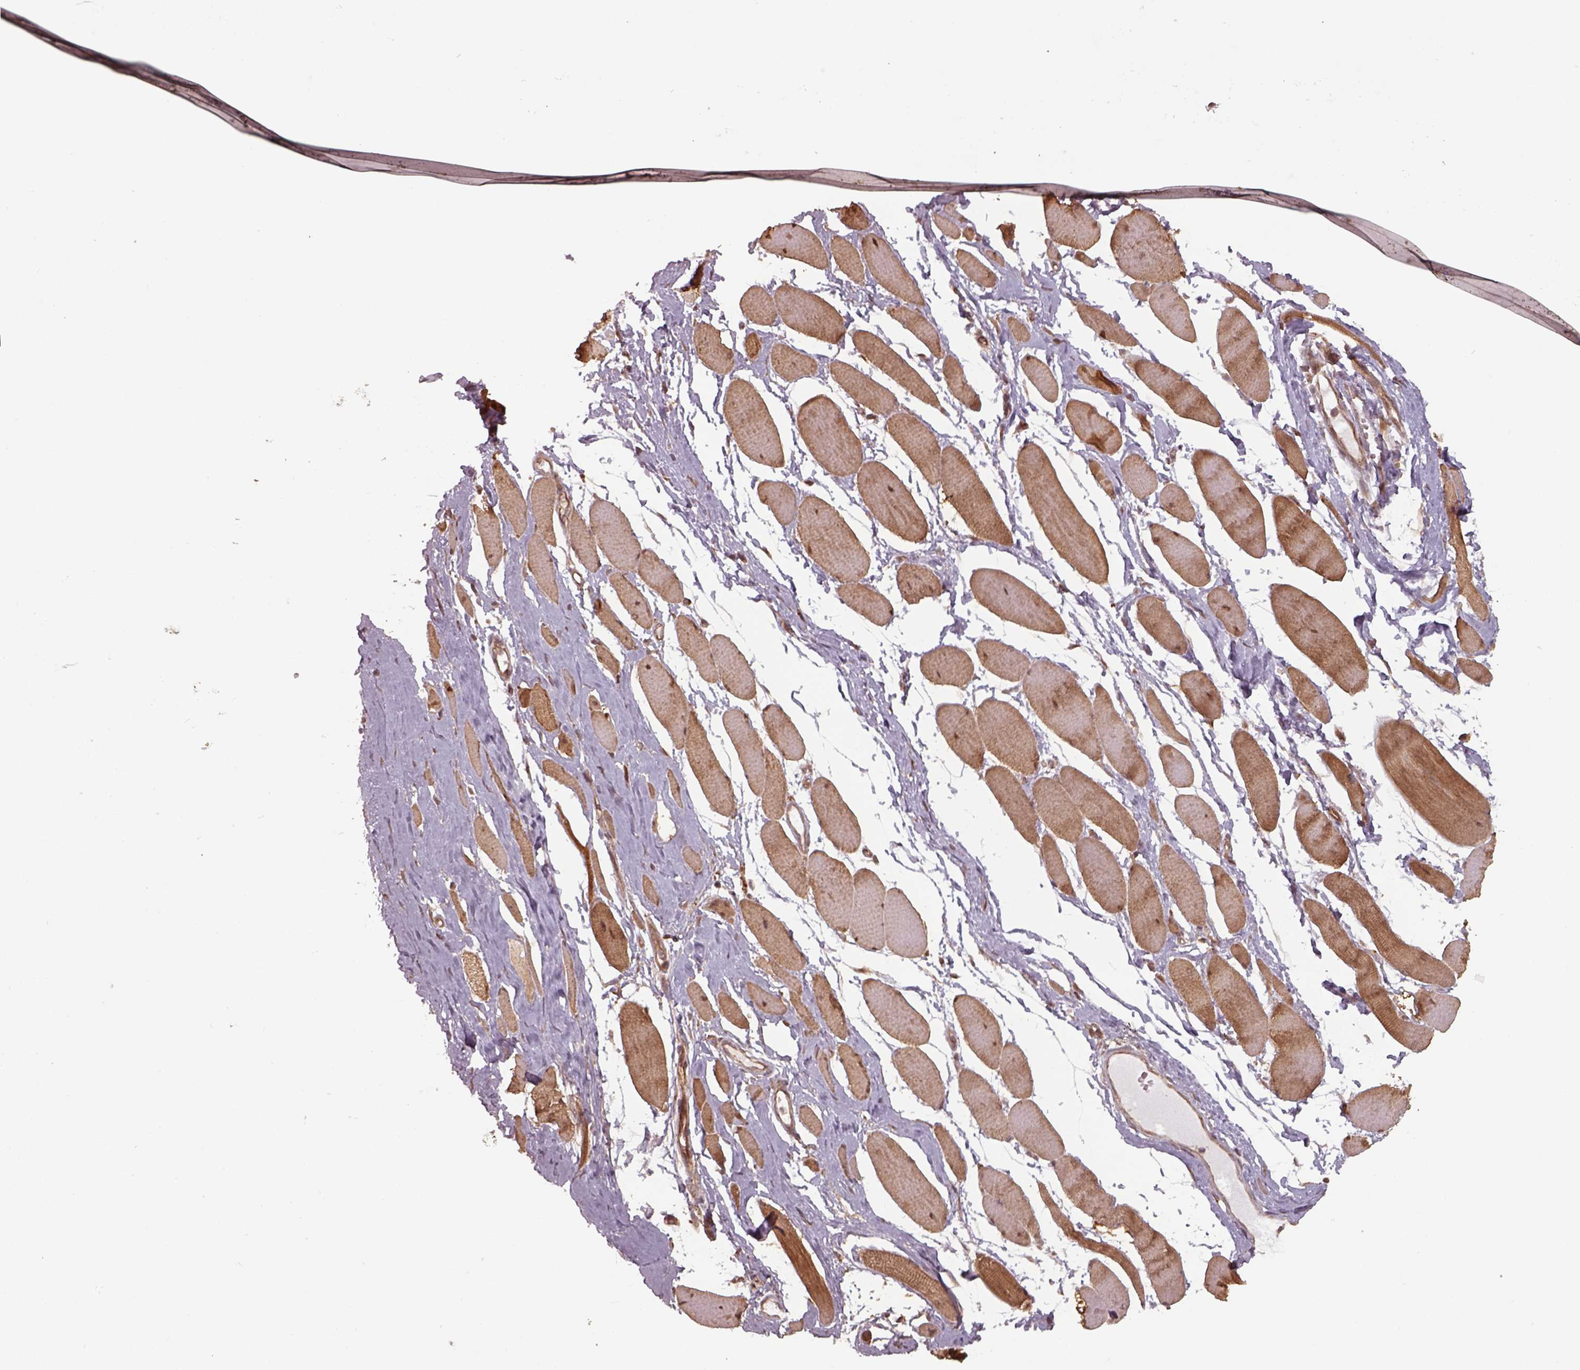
{"staining": {"intensity": "moderate", "quantity": "25%-75%", "location": "cytoplasmic/membranous"}, "tissue": "skeletal muscle", "cell_type": "Myocytes", "image_type": "normal", "snomed": [{"axis": "morphology", "description": "Normal tissue, NOS"}, {"axis": "topography", "description": "Skeletal muscle"}], "caption": "Protein expression analysis of normal skeletal muscle demonstrates moderate cytoplasmic/membranous expression in approximately 25%-75% of myocytes. (DAB = brown stain, brightfield microscopy at high magnification).", "gene": "CHMP3", "patient": {"sex": "female", "age": 75}}